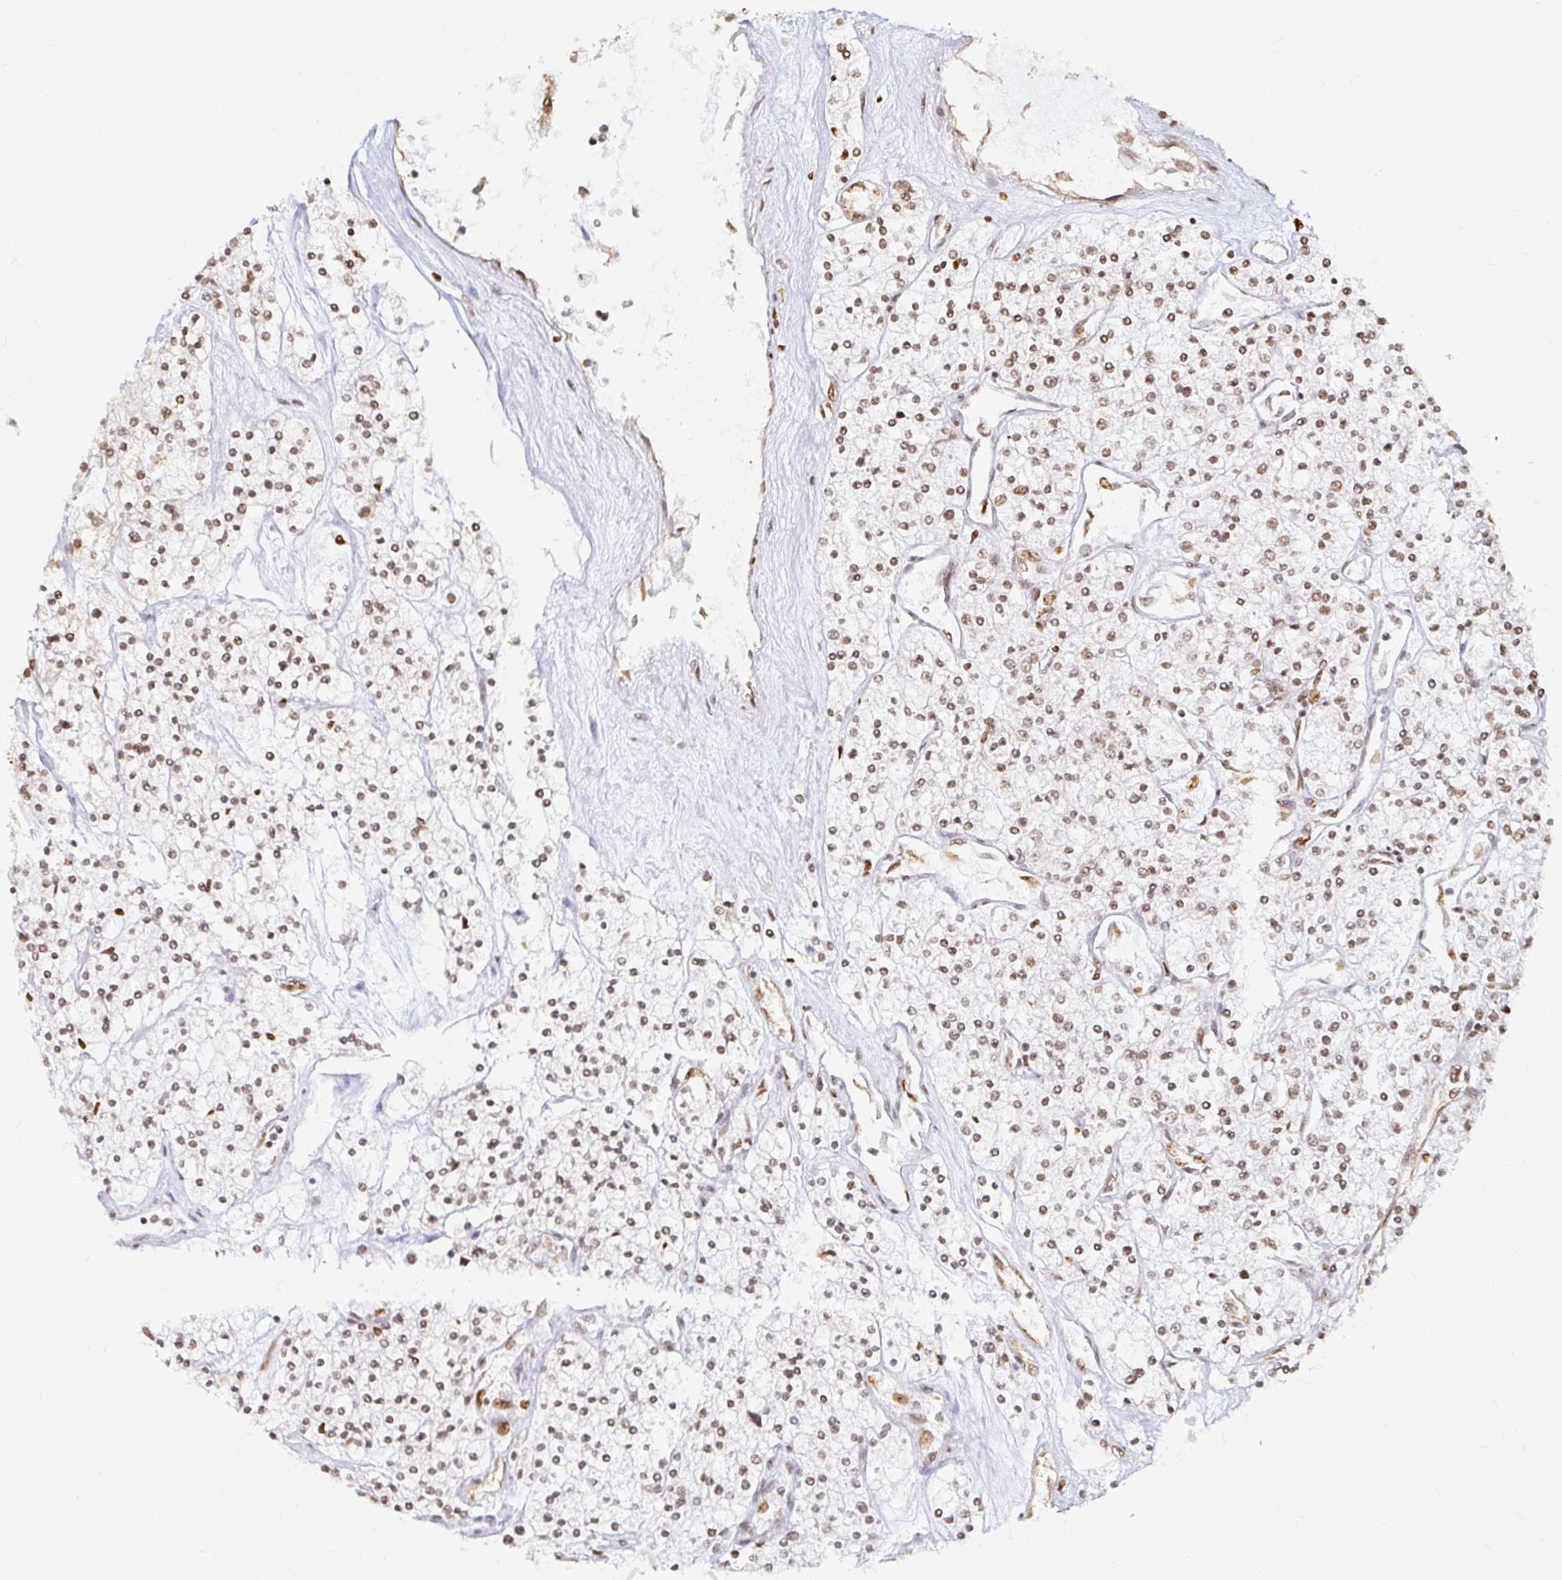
{"staining": {"intensity": "moderate", "quantity": ">75%", "location": "nuclear"}, "tissue": "renal cancer", "cell_type": "Tumor cells", "image_type": "cancer", "snomed": [{"axis": "morphology", "description": "Adenocarcinoma, NOS"}, {"axis": "topography", "description": "Kidney"}], "caption": "This image exhibits immunohistochemistry staining of adenocarcinoma (renal), with medium moderate nuclear positivity in about >75% of tumor cells.", "gene": "HNRNPU", "patient": {"sex": "male", "age": 80}}